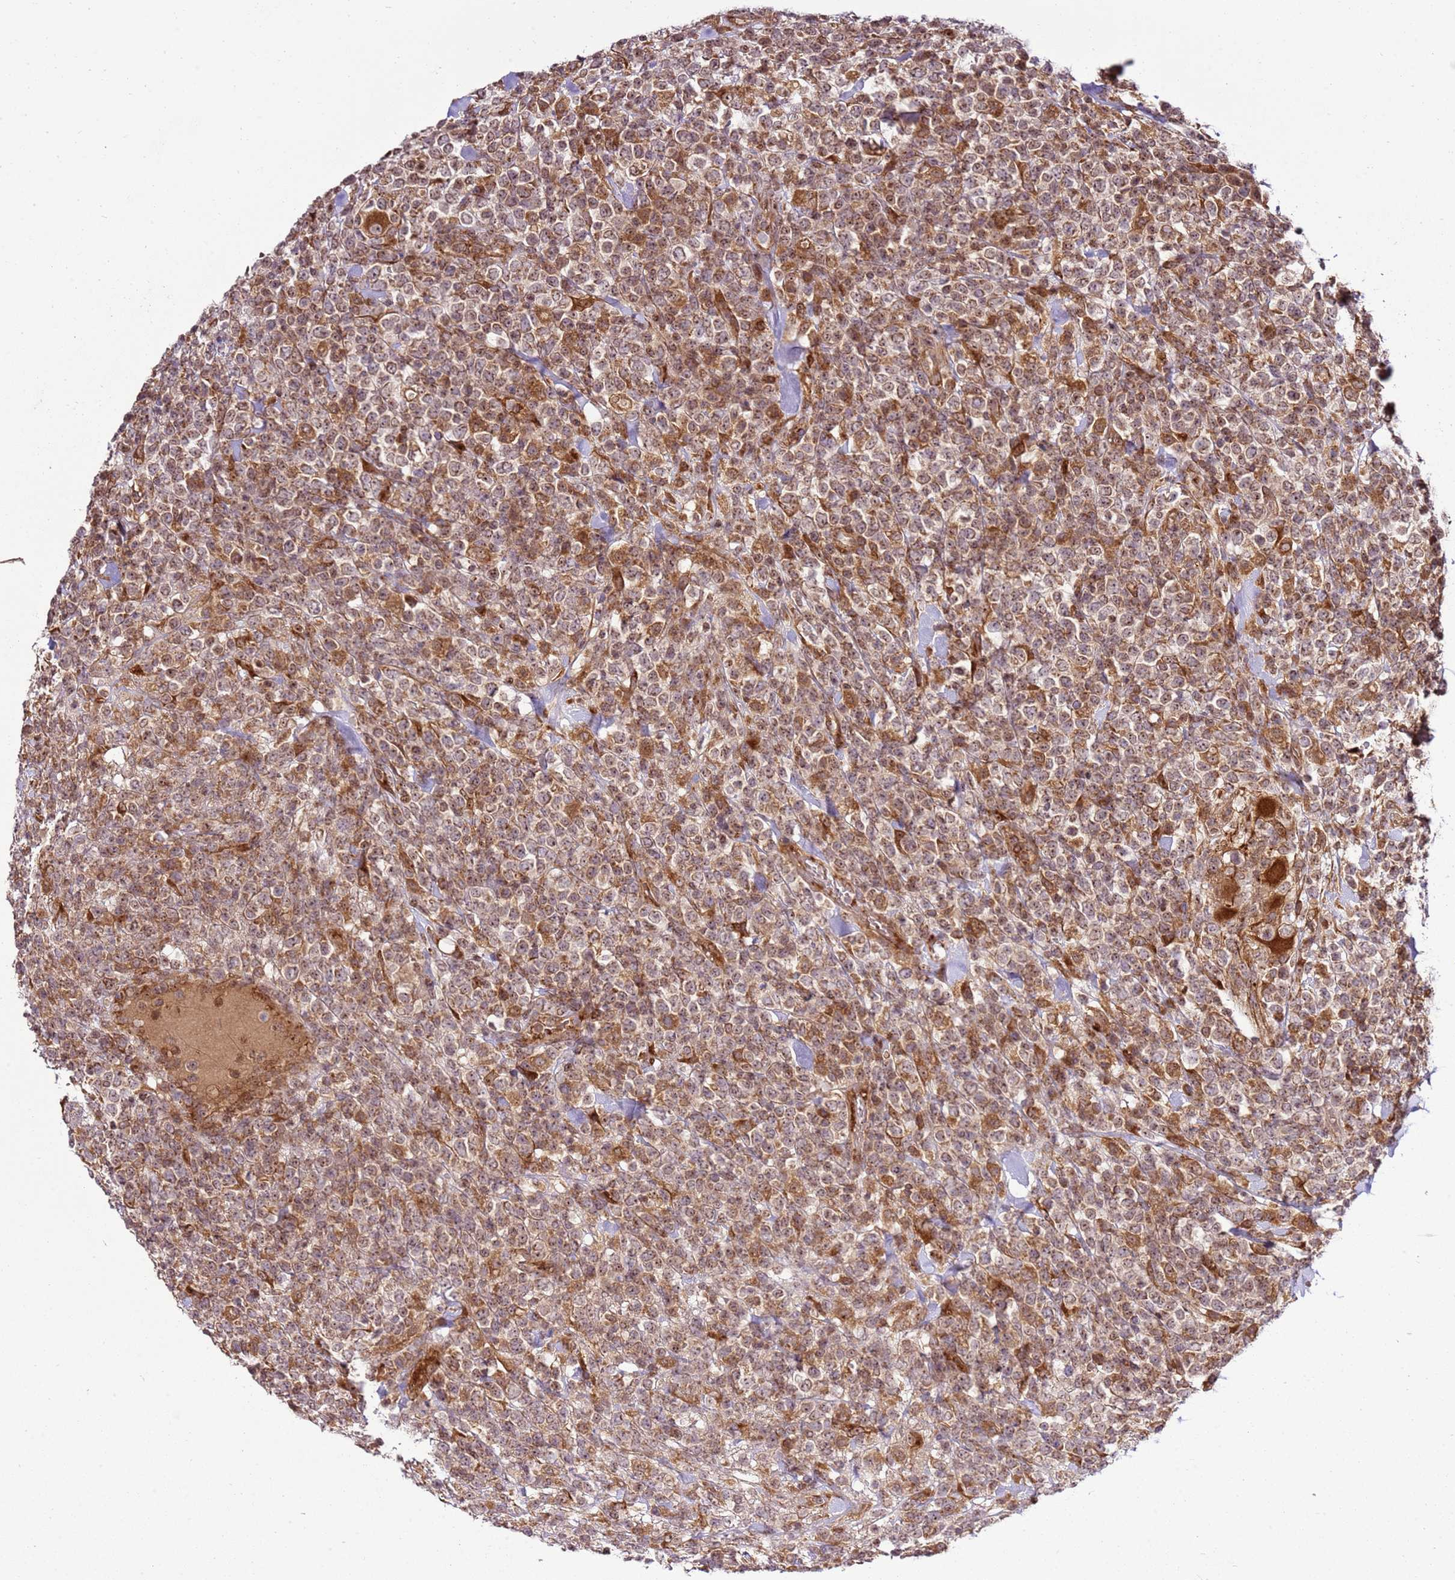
{"staining": {"intensity": "moderate", "quantity": ">75%", "location": "cytoplasmic/membranous,nuclear"}, "tissue": "lymphoma", "cell_type": "Tumor cells", "image_type": "cancer", "snomed": [{"axis": "morphology", "description": "Malignant lymphoma, non-Hodgkin's type, High grade"}, {"axis": "topography", "description": "Colon"}], "caption": "Lymphoma tissue displays moderate cytoplasmic/membranous and nuclear positivity in about >75% of tumor cells", "gene": "RASA3", "patient": {"sex": "female", "age": 53}}